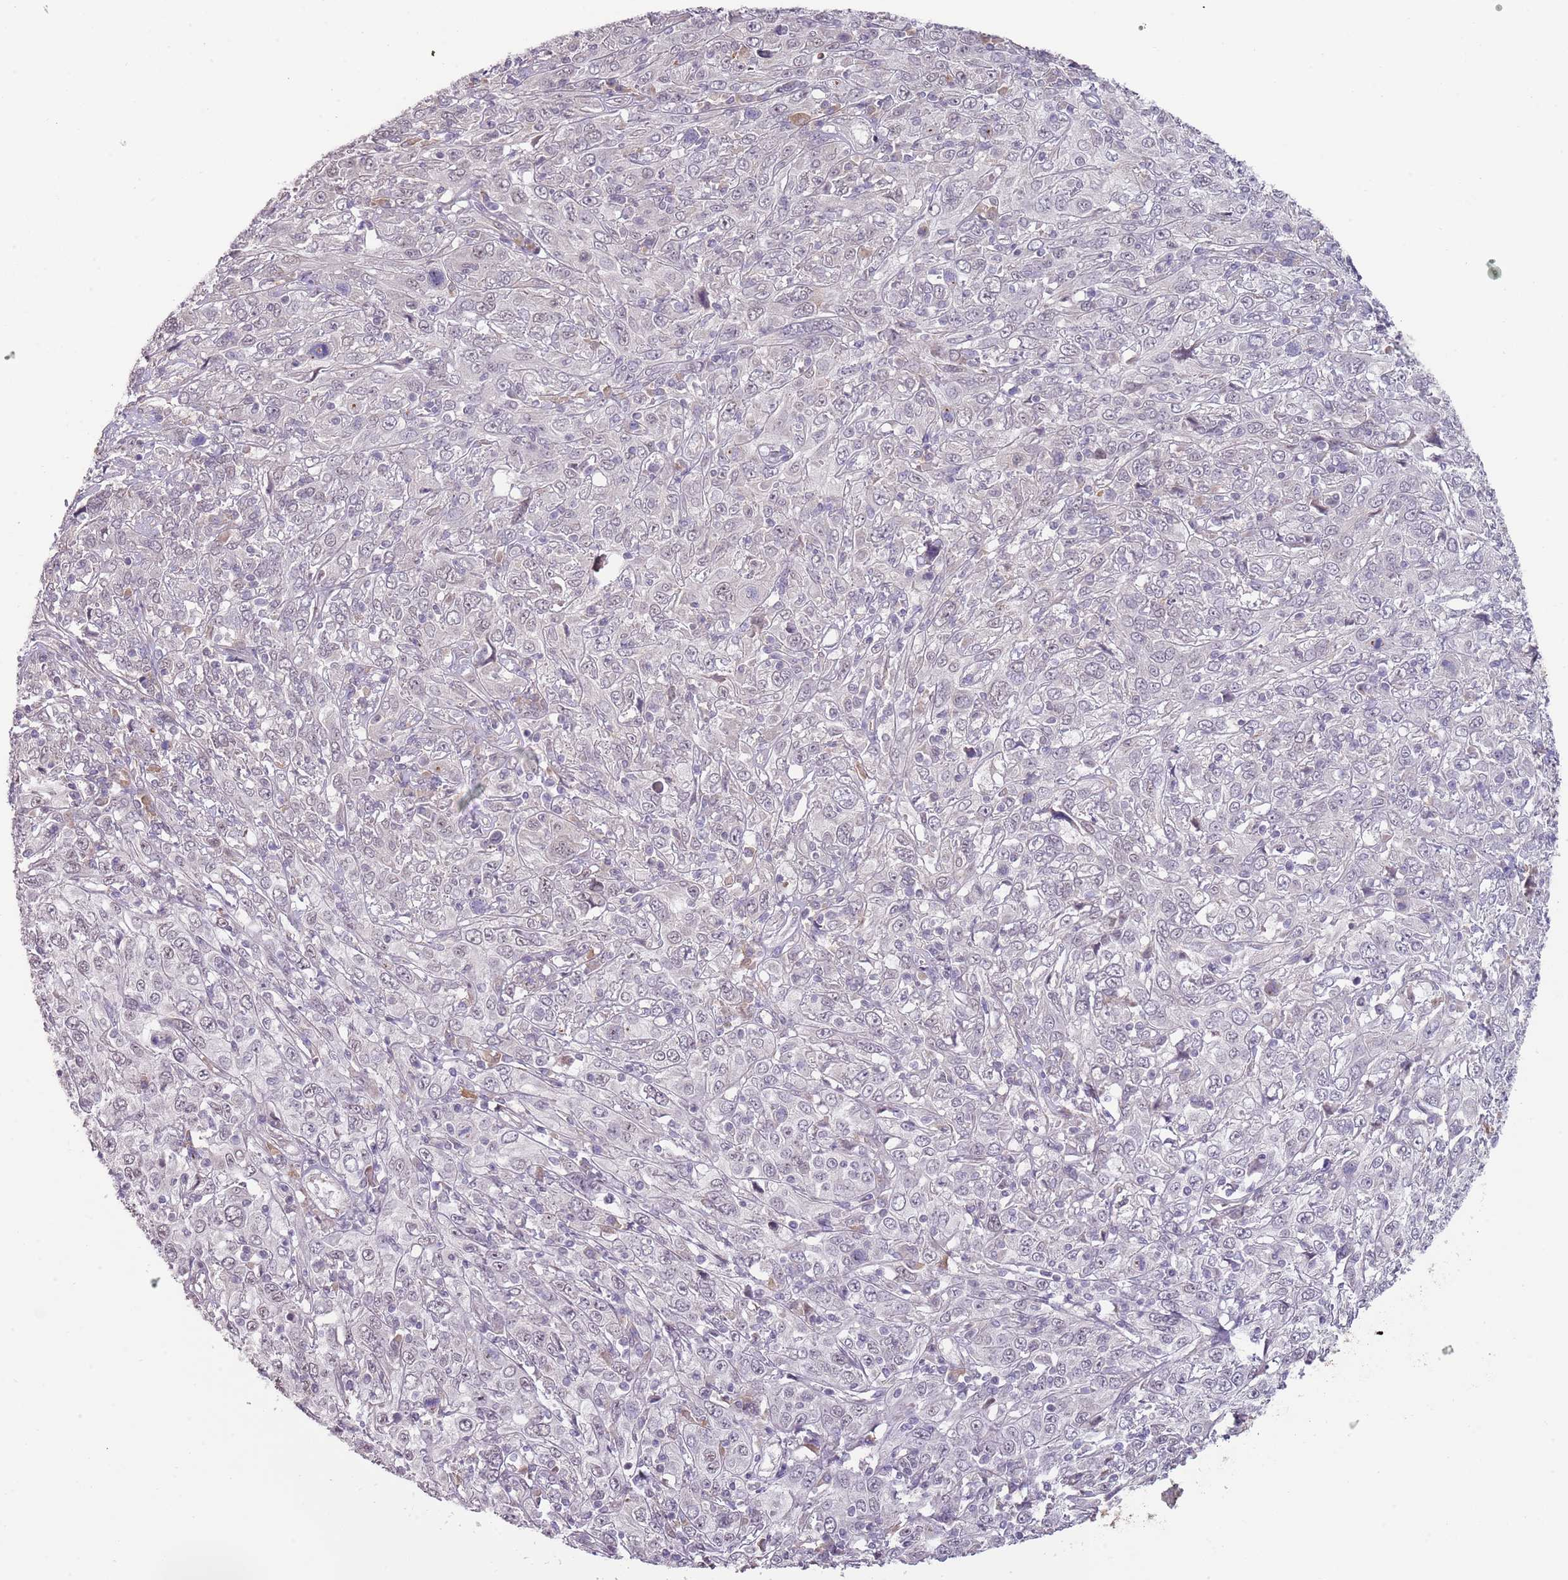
{"staining": {"intensity": "negative", "quantity": "none", "location": "none"}, "tissue": "cervical cancer", "cell_type": "Tumor cells", "image_type": "cancer", "snomed": [{"axis": "morphology", "description": "Squamous cell carcinoma, NOS"}, {"axis": "topography", "description": "Cervix"}], "caption": "High magnification brightfield microscopy of cervical cancer stained with DAB (brown) and counterstained with hematoxylin (blue): tumor cells show no significant positivity.", "gene": "NBPF3", "patient": {"sex": "female", "age": 46}}